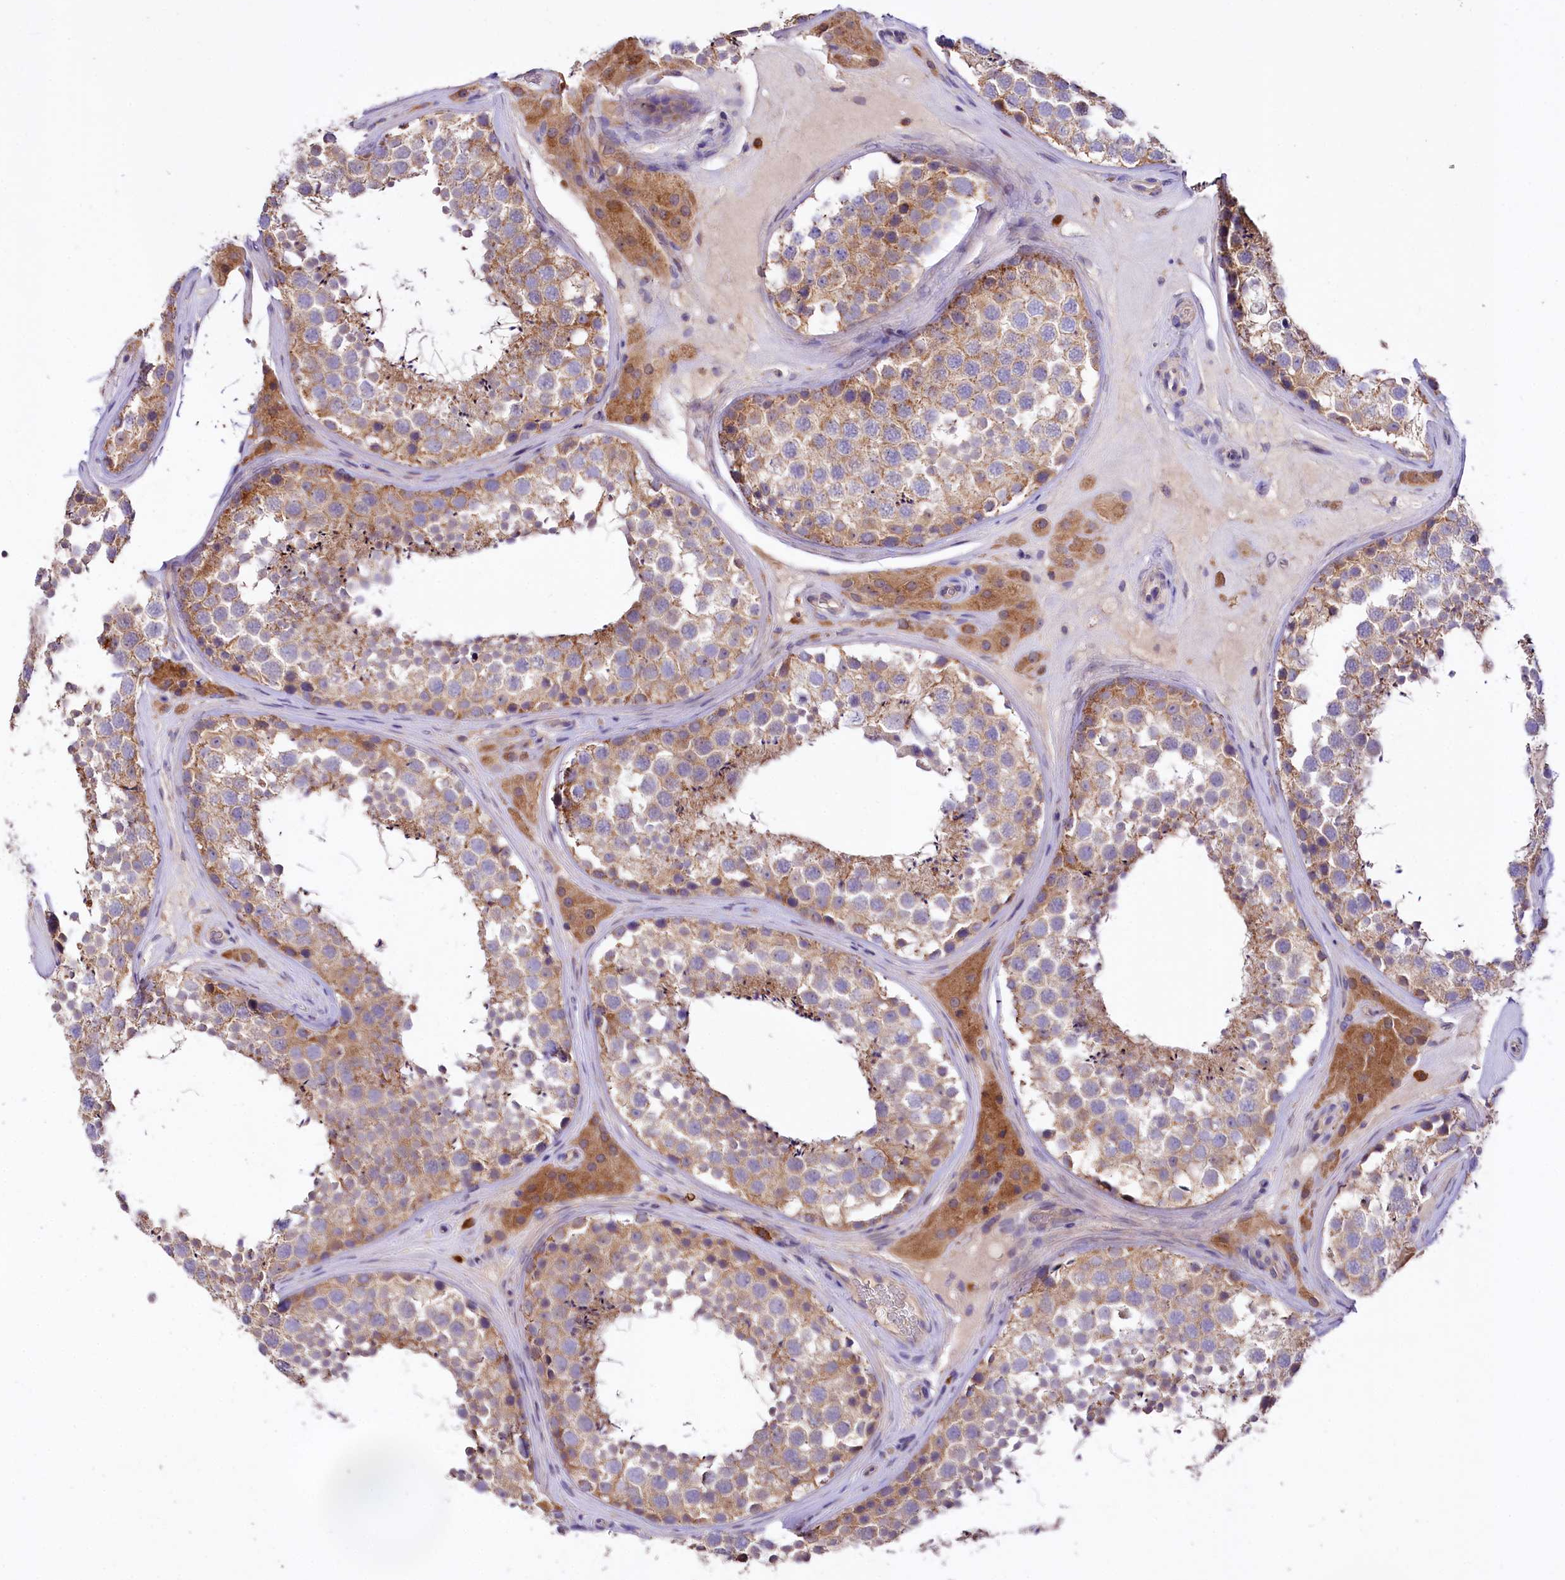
{"staining": {"intensity": "moderate", "quantity": "25%-75%", "location": "cytoplasmic/membranous"}, "tissue": "testis", "cell_type": "Cells in seminiferous ducts", "image_type": "normal", "snomed": [{"axis": "morphology", "description": "Normal tissue, NOS"}, {"axis": "topography", "description": "Testis"}], "caption": "Brown immunohistochemical staining in unremarkable human testis shows moderate cytoplasmic/membranous expression in approximately 25%-75% of cells in seminiferous ducts.", "gene": "ZNF45", "patient": {"sex": "male", "age": 46}}